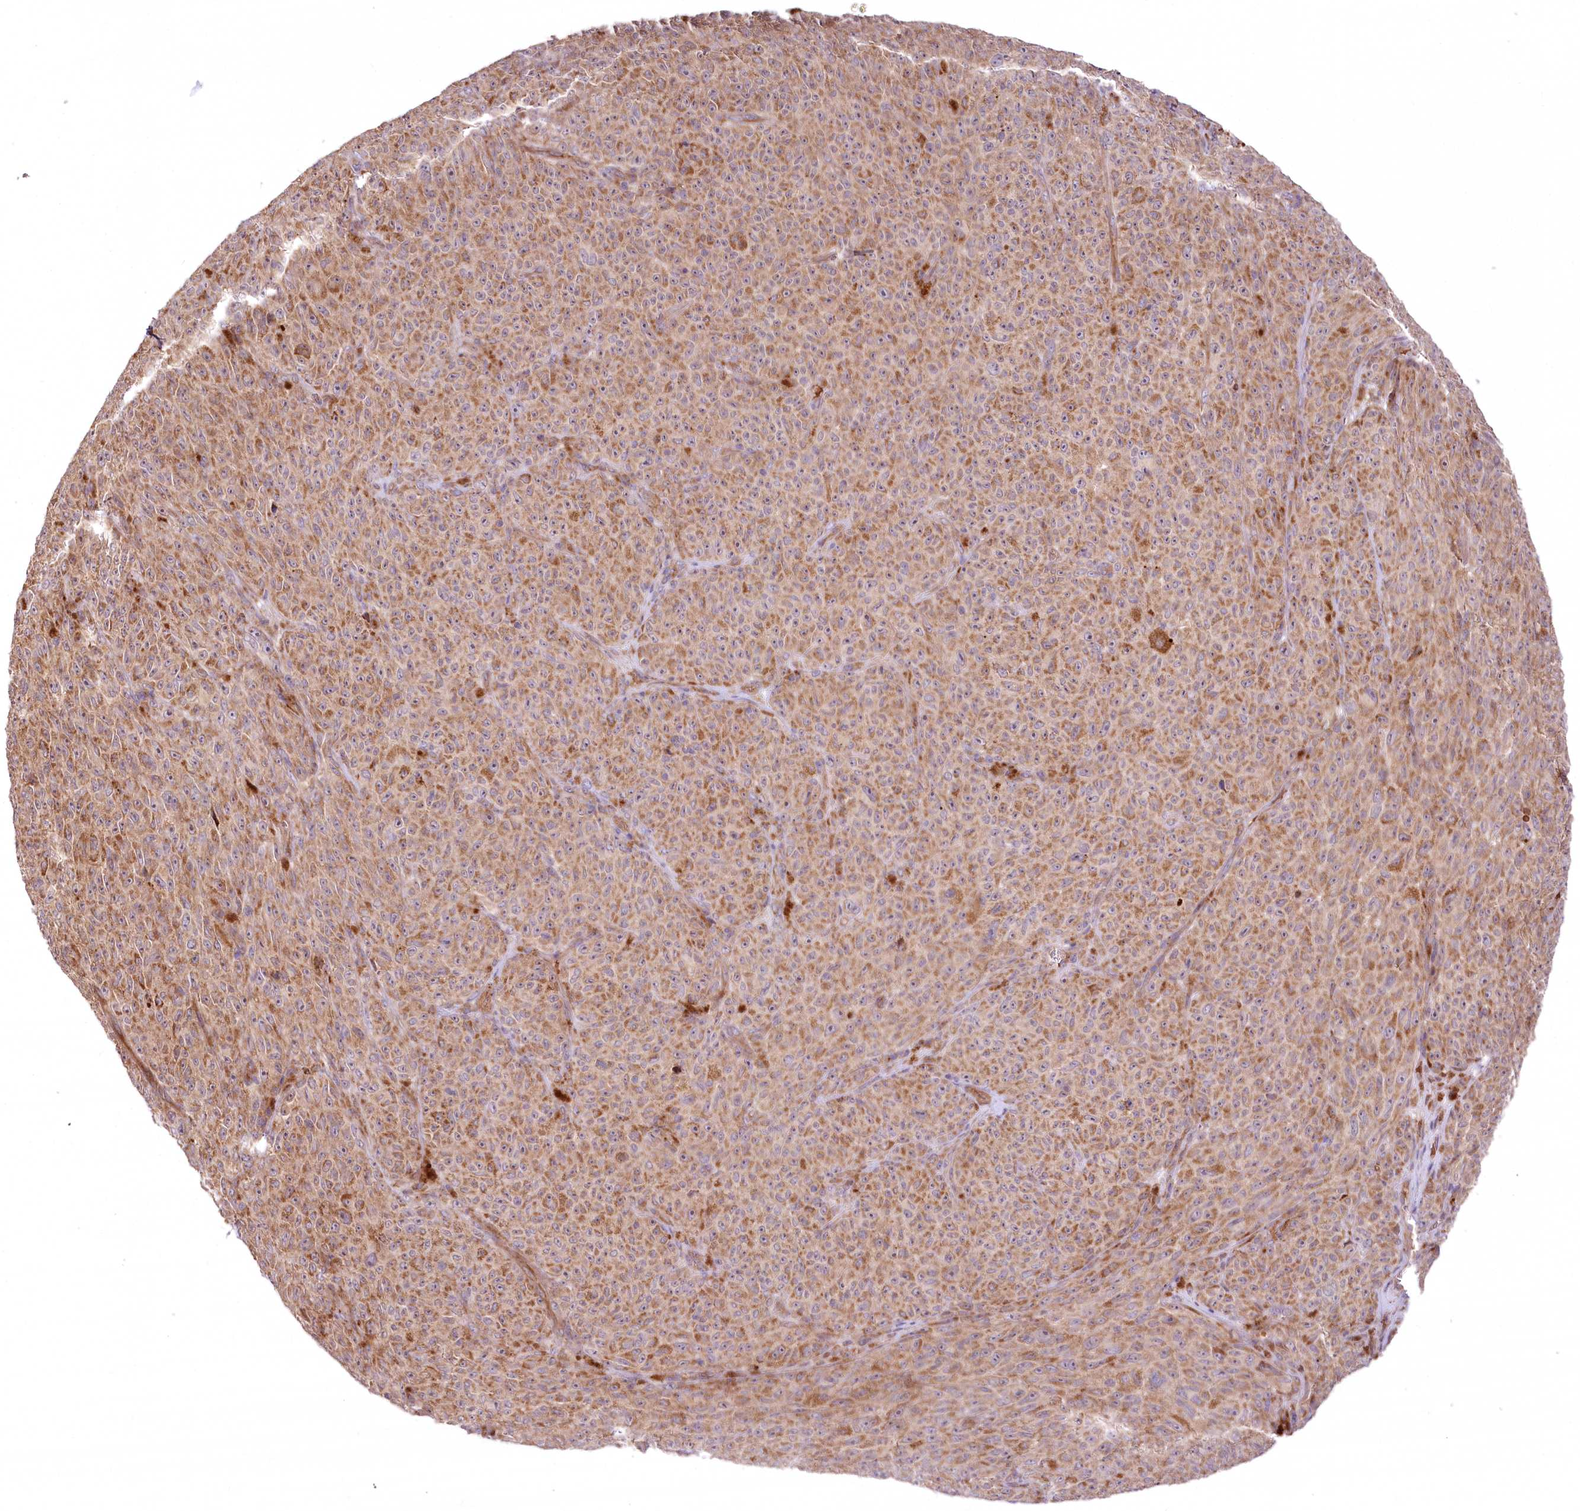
{"staining": {"intensity": "moderate", "quantity": ">75%", "location": "cytoplasmic/membranous"}, "tissue": "melanoma", "cell_type": "Tumor cells", "image_type": "cancer", "snomed": [{"axis": "morphology", "description": "Malignant melanoma, NOS"}, {"axis": "topography", "description": "Skin"}], "caption": "An image showing moderate cytoplasmic/membranous positivity in approximately >75% of tumor cells in malignant melanoma, as visualized by brown immunohistochemical staining.", "gene": "PSTK", "patient": {"sex": "female", "age": 82}}